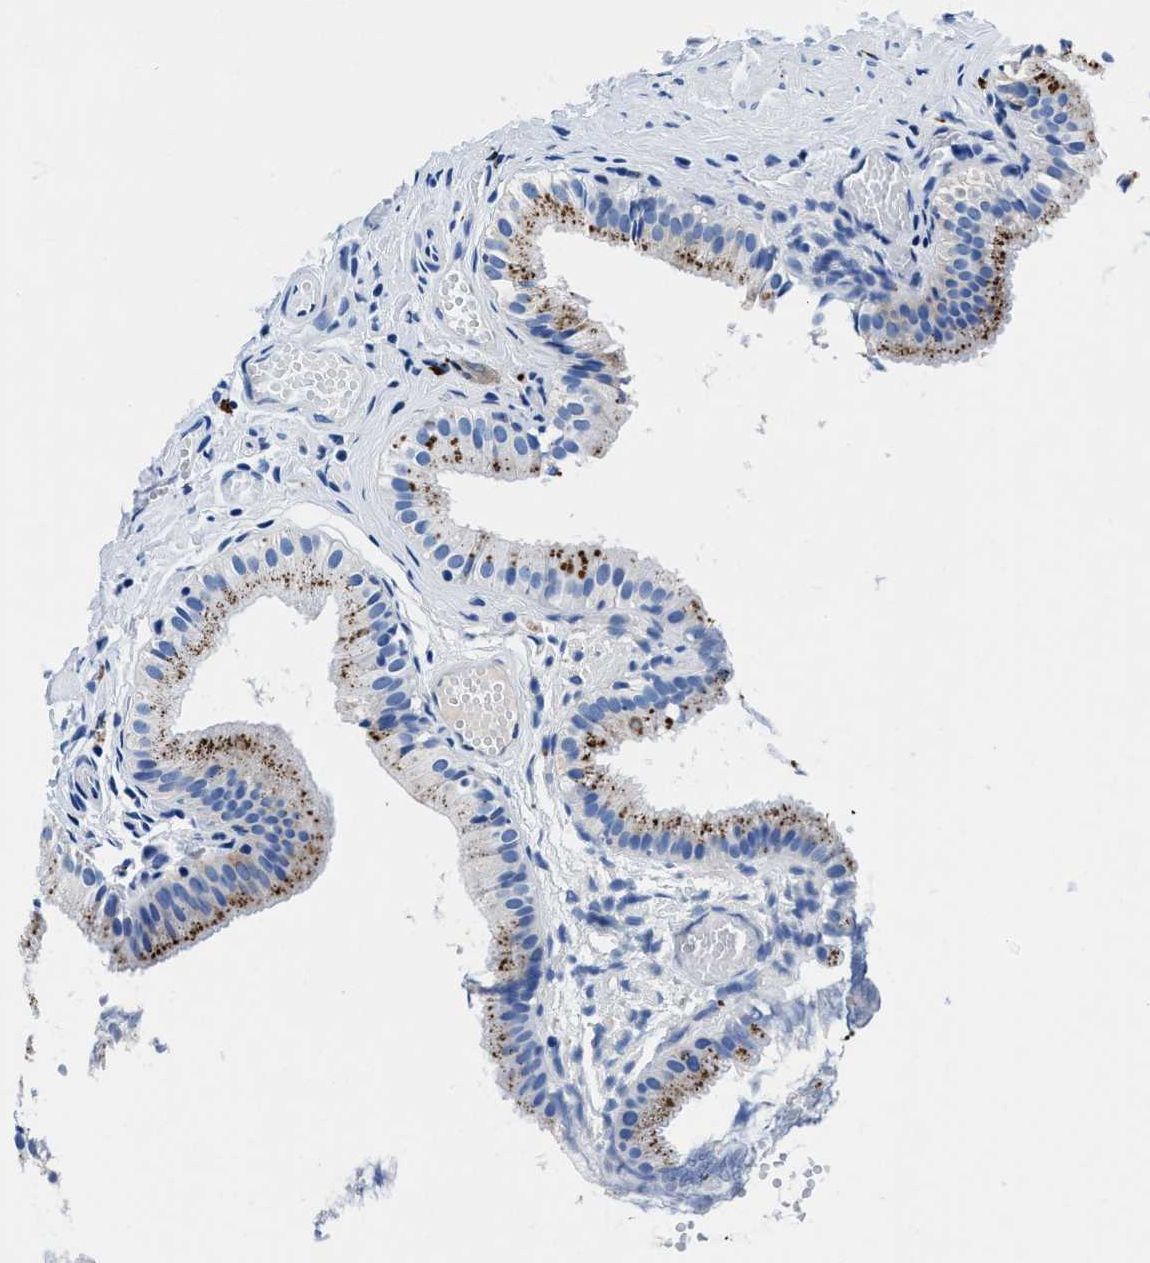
{"staining": {"intensity": "moderate", "quantity": ">75%", "location": "cytoplasmic/membranous"}, "tissue": "gallbladder", "cell_type": "Glandular cells", "image_type": "normal", "snomed": [{"axis": "morphology", "description": "Normal tissue, NOS"}, {"axis": "topography", "description": "Gallbladder"}], "caption": "Immunohistochemical staining of unremarkable human gallbladder displays medium levels of moderate cytoplasmic/membranous staining in approximately >75% of glandular cells. Using DAB (brown) and hematoxylin (blue) stains, captured at high magnification using brightfield microscopy.", "gene": "OR14K1", "patient": {"sex": "female", "age": 26}}